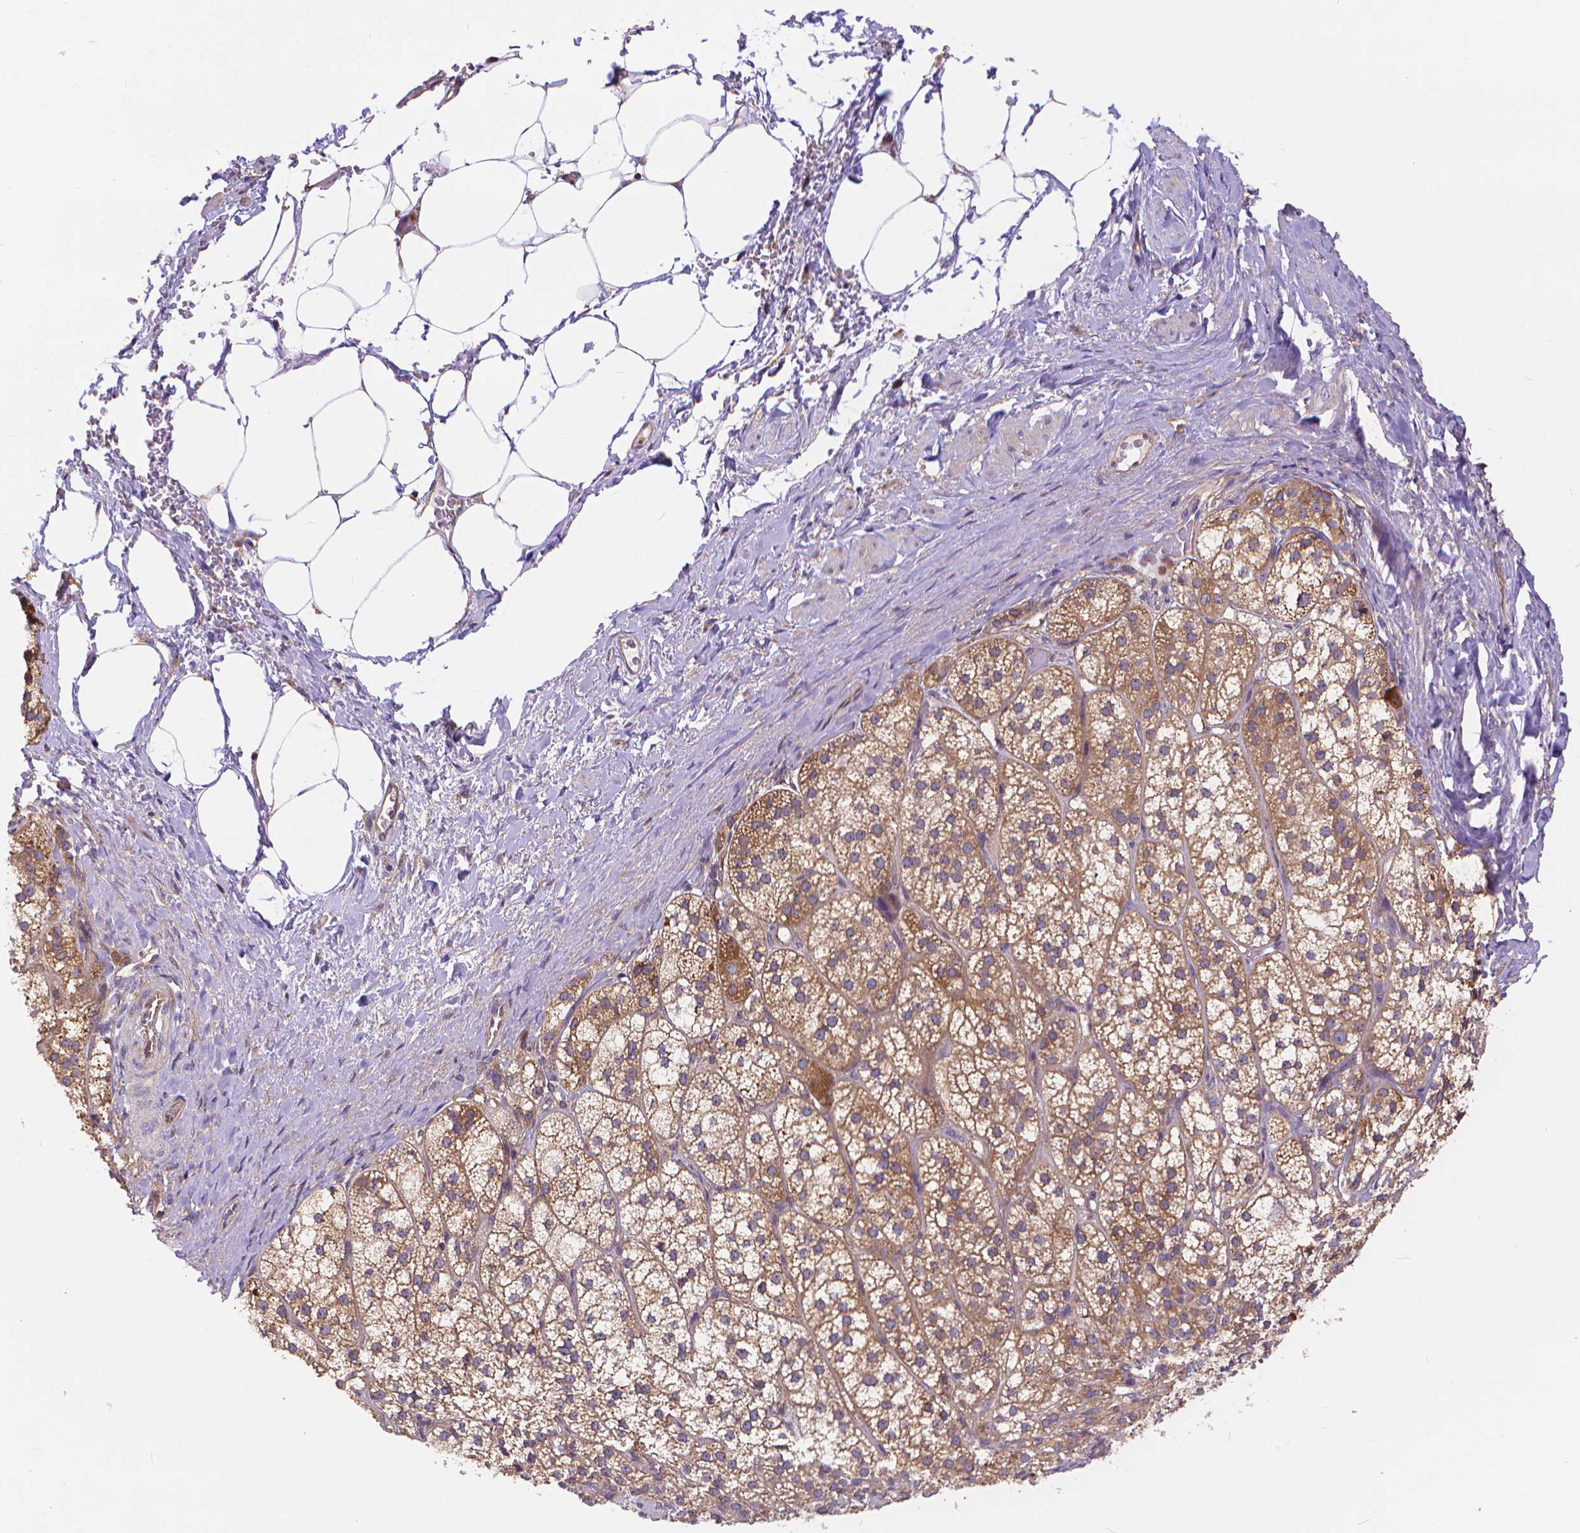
{"staining": {"intensity": "moderate", "quantity": ">75%", "location": "cytoplasmic/membranous"}, "tissue": "adrenal gland", "cell_type": "Glandular cells", "image_type": "normal", "snomed": [{"axis": "morphology", "description": "Normal tissue, NOS"}, {"axis": "topography", "description": "Adrenal gland"}], "caption": "A brown stain highlights moderate cytoplasmic/membranous staining of a protein in glandular cells of normal human adrenal gland.", "gene": "ARAP1", "patient": {"sex": "female", "age": 60}}